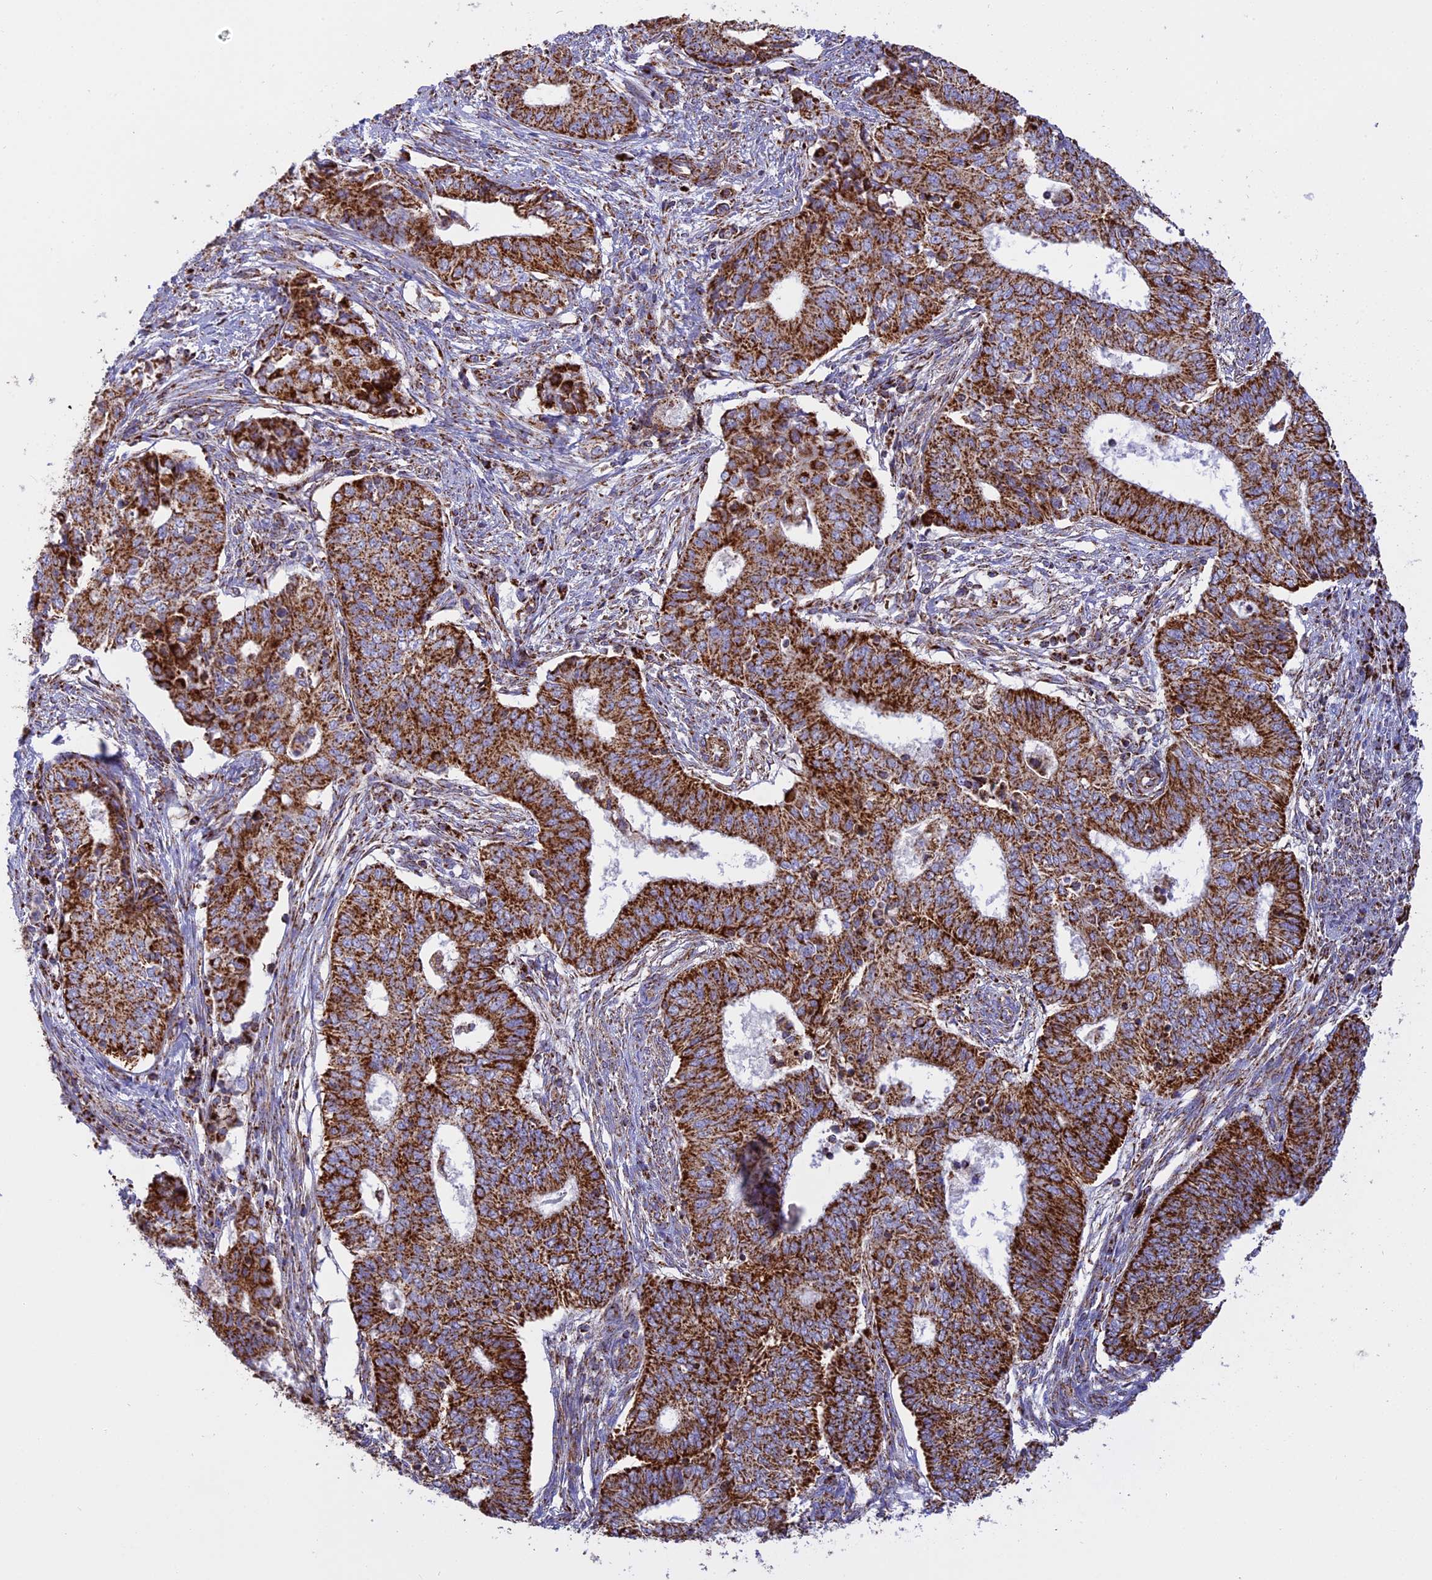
{"staining": {"intensity": "strong", "quantity": ">75%", "location": "cytoplasmic/membranous"}, "tissue": "endometrial cancer", "cell_type": "Tumor cells", "image_type": "cancer", "snomed": [{"axis": "morphology", "description": "Adenocarcinoma, NOS"}, {"axis": "topography", "description": "Endometrium"}], "caption": "Endometrial adenocarcinoma tissue reveals strong cytoplasmic/membranous positivity in about >75% of tumor cells Using DAB (brown) and hematoxylin (blue) stains, captured at high magnification using brightfield microscopy.", "gene": "UQCRB", "patient": {"sex": "female", "age": 62}}